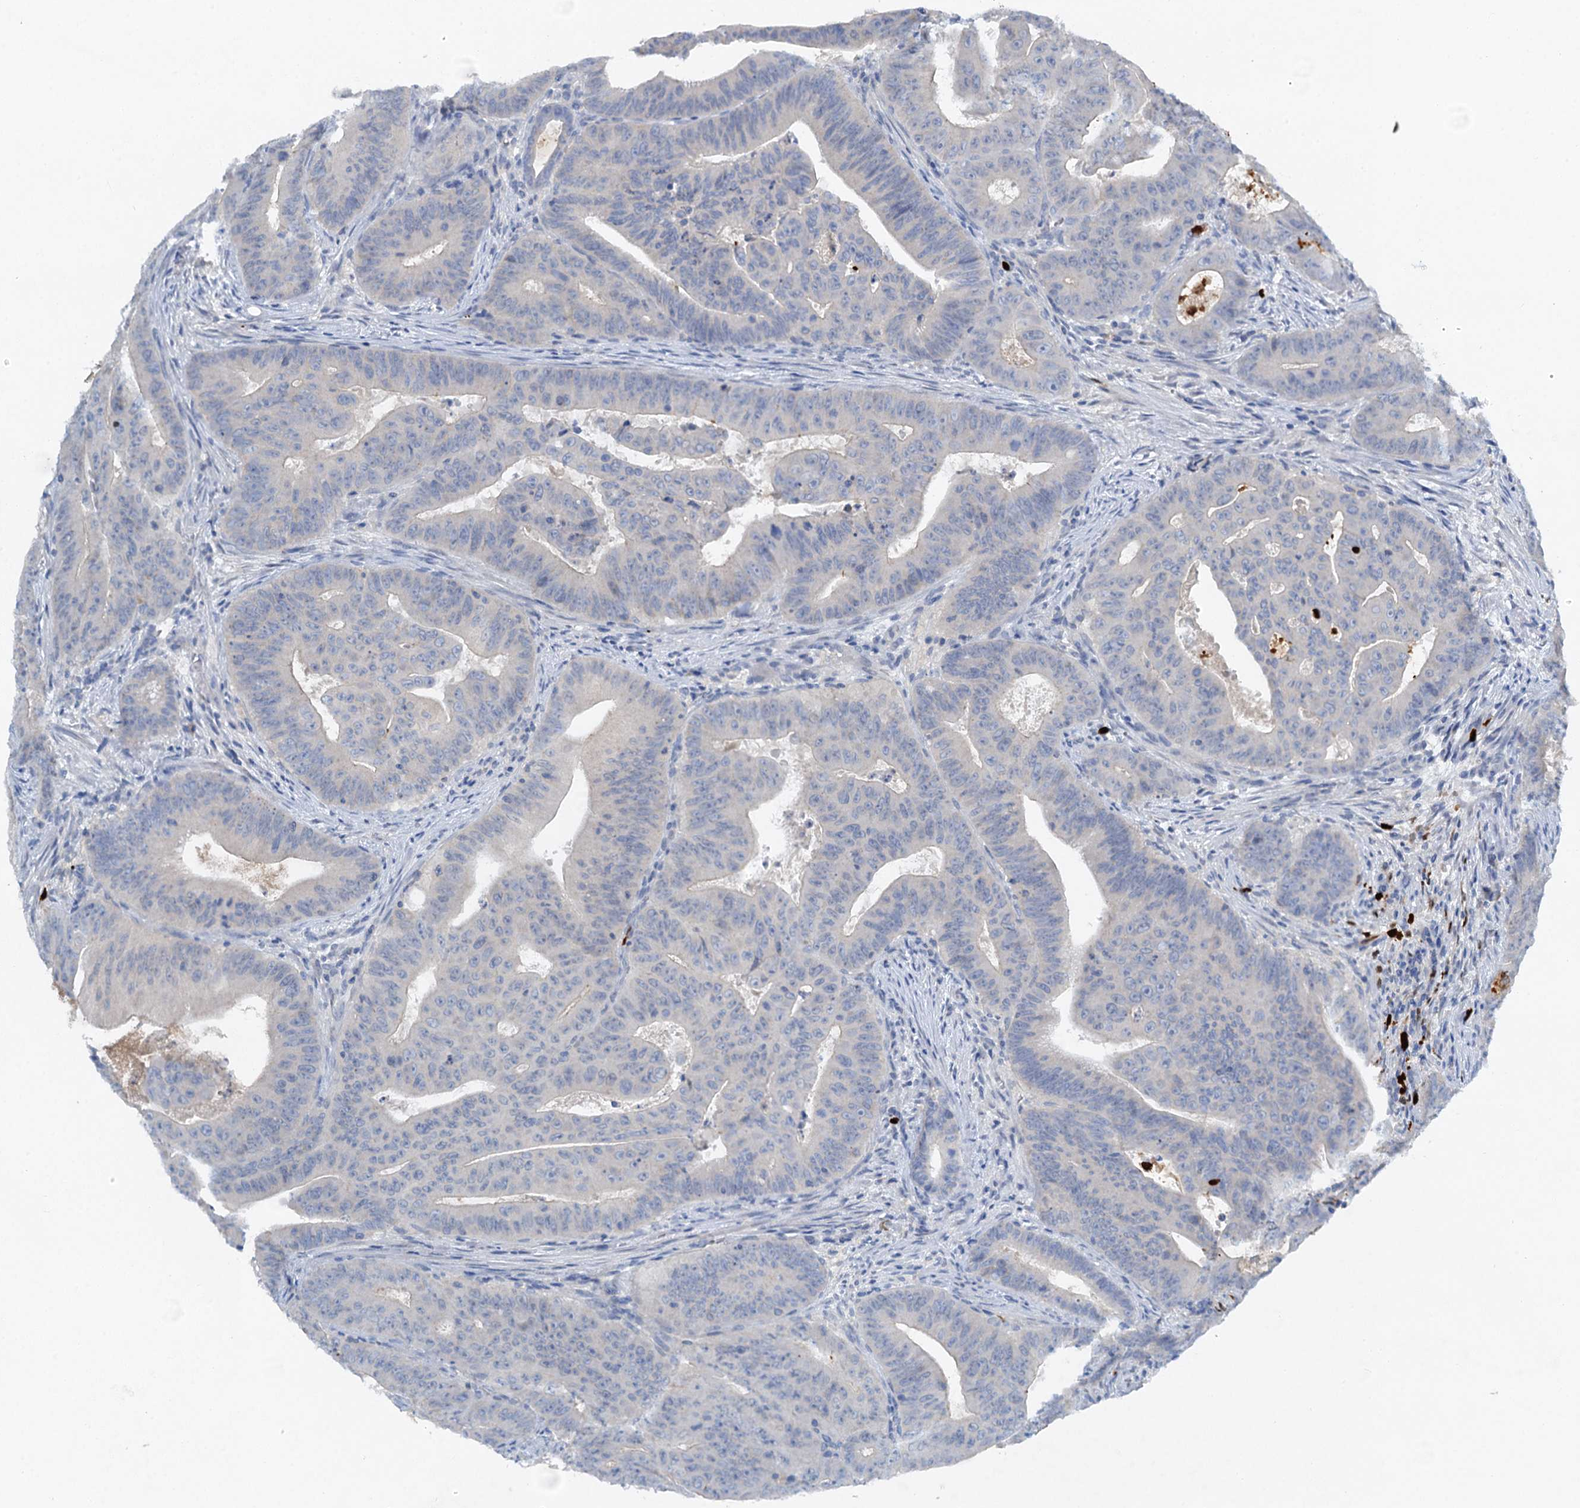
{"staining": {"intensity": "negative", "quantity": "none", "location": "none"}, "tissue": "colorectal cancer", "cell_type": "Tumor cells", "image_type": "cancer", "snomed": [{"axis": "morphology", "description": "Adenocarcinoma, NOS"}, {"axis": "topography", "description": "Rectum"}], "caption": "Tumor cells are negative for protein expression in human colorectal adenocarcinoma. (DAB (3,3'-diaminobenzidine) immunohistochemistry (IHC) visualized using brightfield microscopy, high magnification).", "gene": "OTOA", "patient": {"sex": "female", "age": 75}}